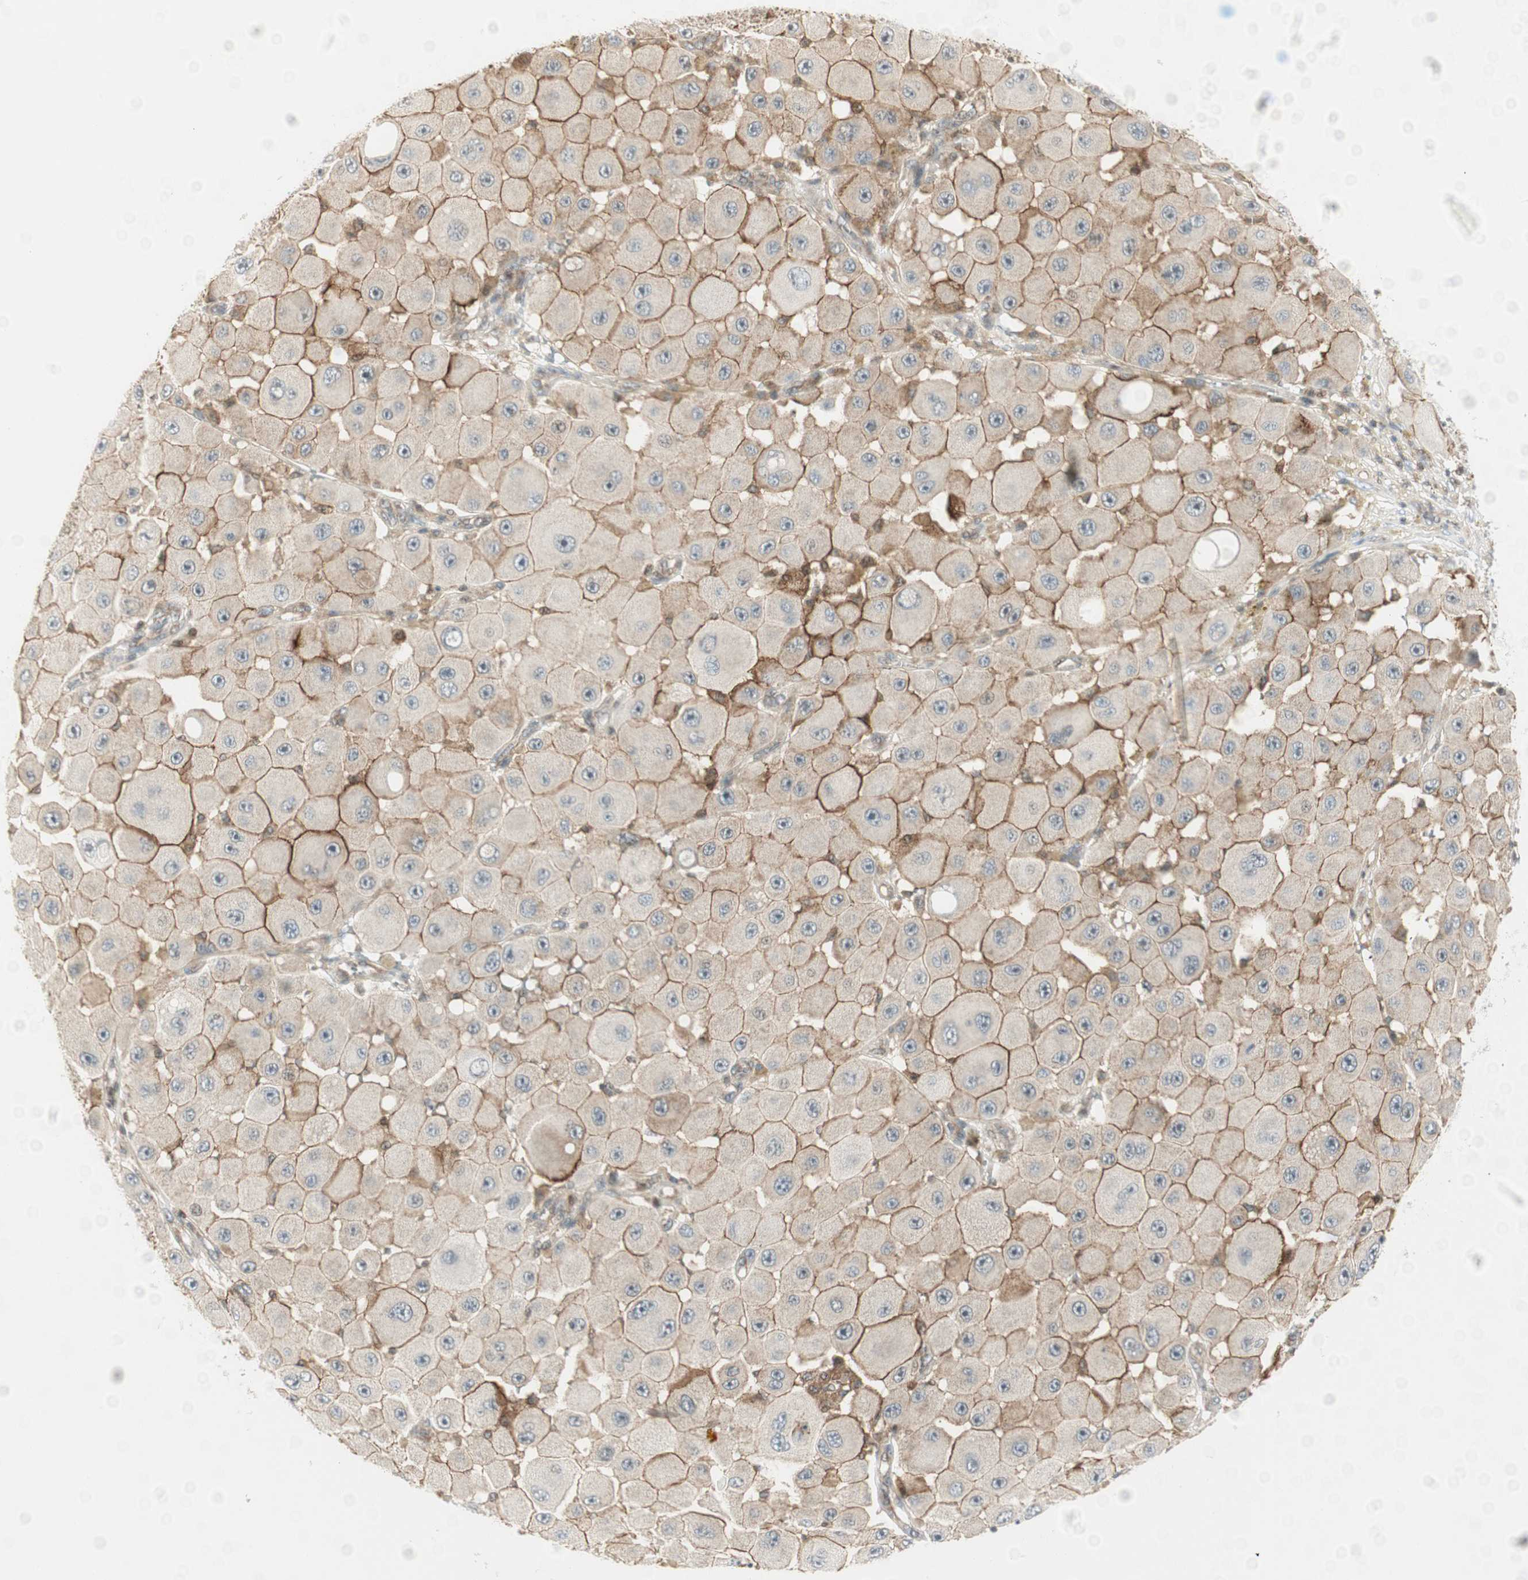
{"staining": {"intensity": "weak", "quantity": ">75%", "location": "cytoplasmic/membranous"}, "tissue": "melanoma", "cell_type": "Tumor cells", "image_type": "cancer", "snomed": [{"axis": "morphology", "description": "Malignant melanoma, NOS"}, {"axis": "topography", "description": "Skin"}], "caption": "Immunohistochemical staining of human malignant melanoma exhibits low levels of weak cytoplasmic/membranous protein positivity in approximately >75% of tumor cells. (DAB IHC with brightfield microscopy, high magnification).", "gene": "PPP1CA", "patient": {"sex": "female", "age": 81}}